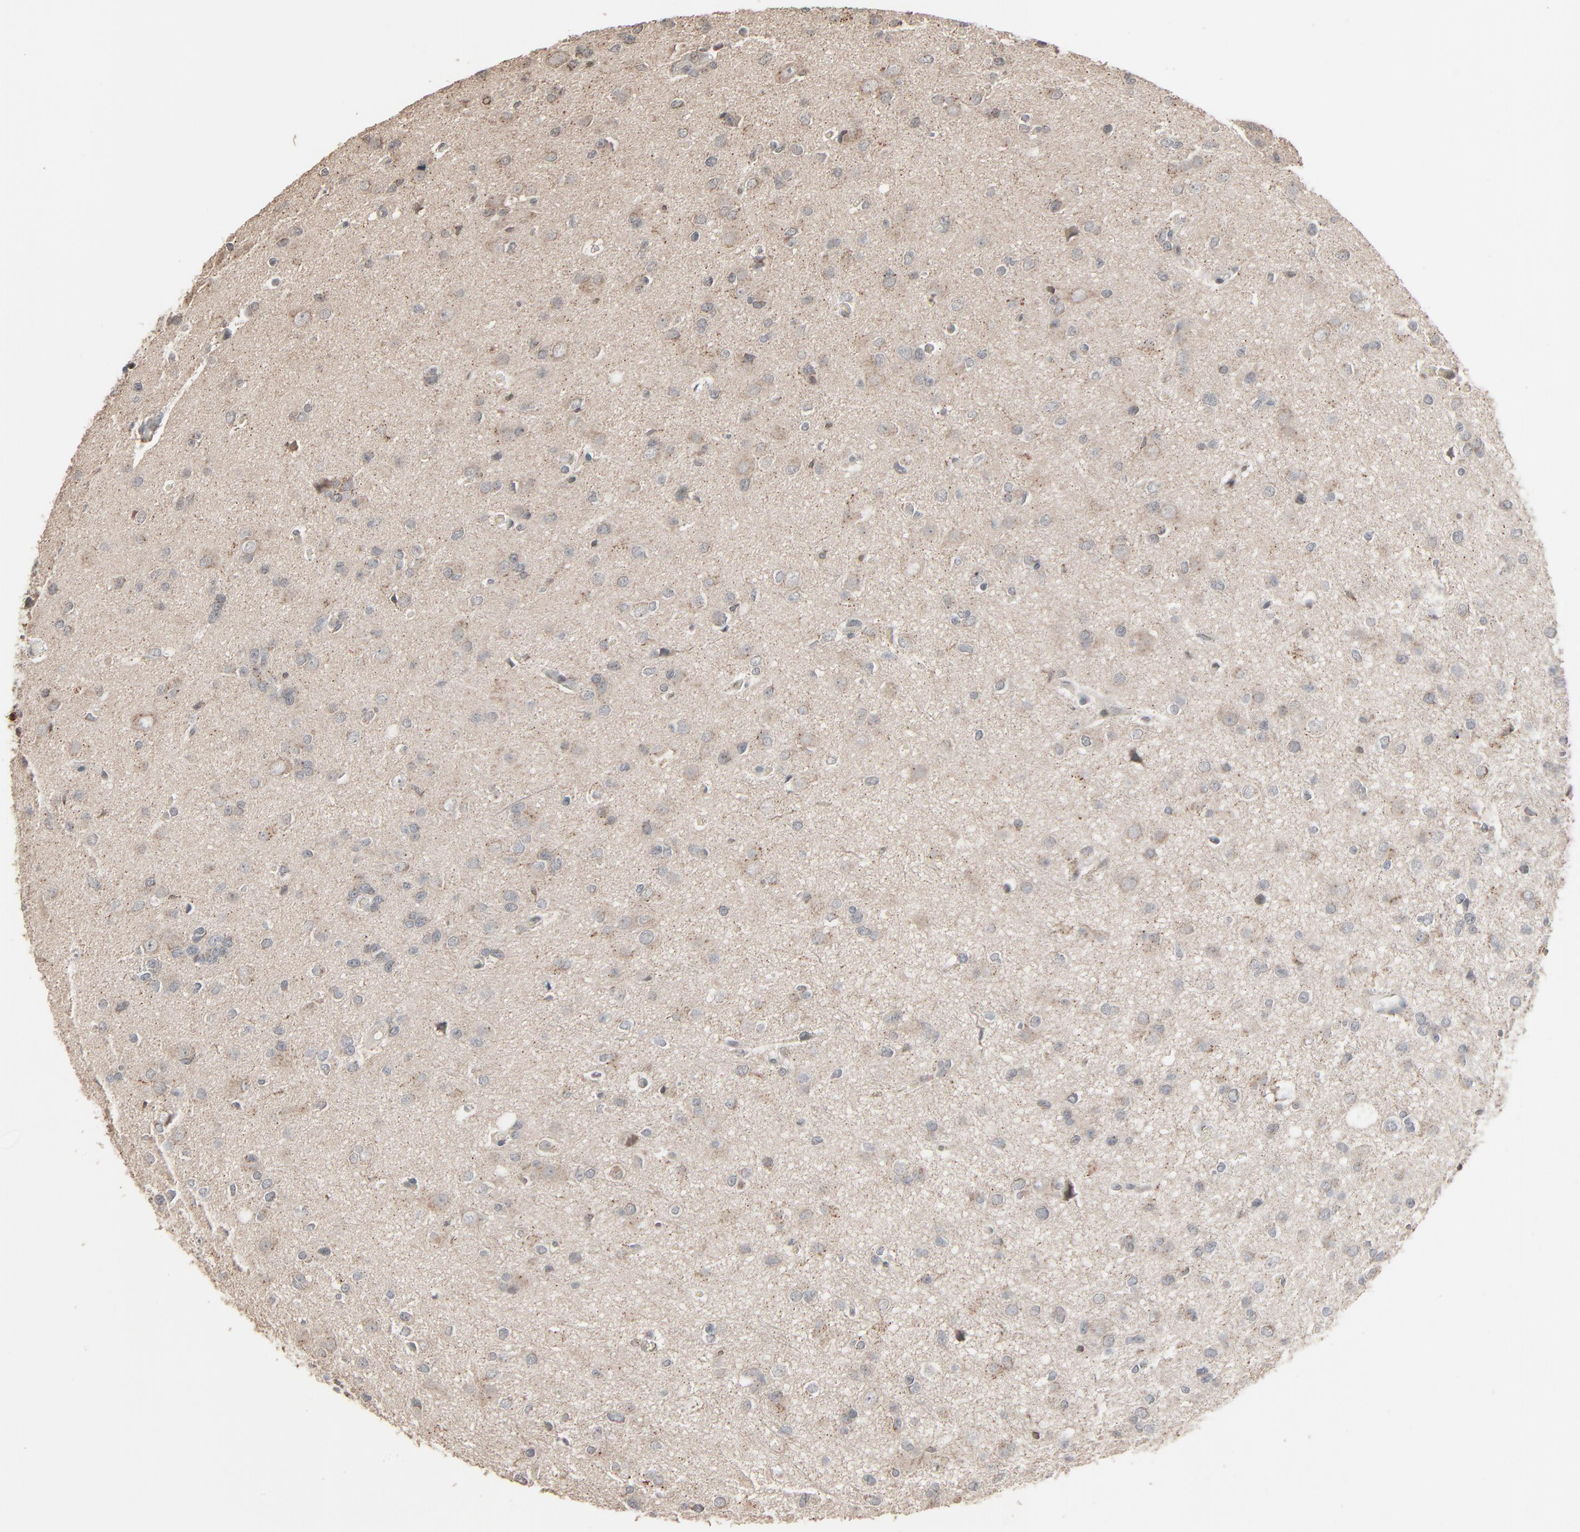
{"staining": {"intensity": "moderate", "quantity": "<25%", "location": "cytoplasmic/membranous,nuclear"}, "tissue": "glioma", "cell_type": "Tumor cells", "image_type": "cancer", "snomed": [{"axis": "morphology", "description": "Glioma, malignant, Low grade"}, {"axis": "topography", "description": "Brain"}], "caption": "Moderate cytoplasmic/membranous and nuclear protein expression is appreciated in about <25% of tumor cells in glioma.", "gene": "DOCK8", "patient": {"sex": "male", "age": 42}}